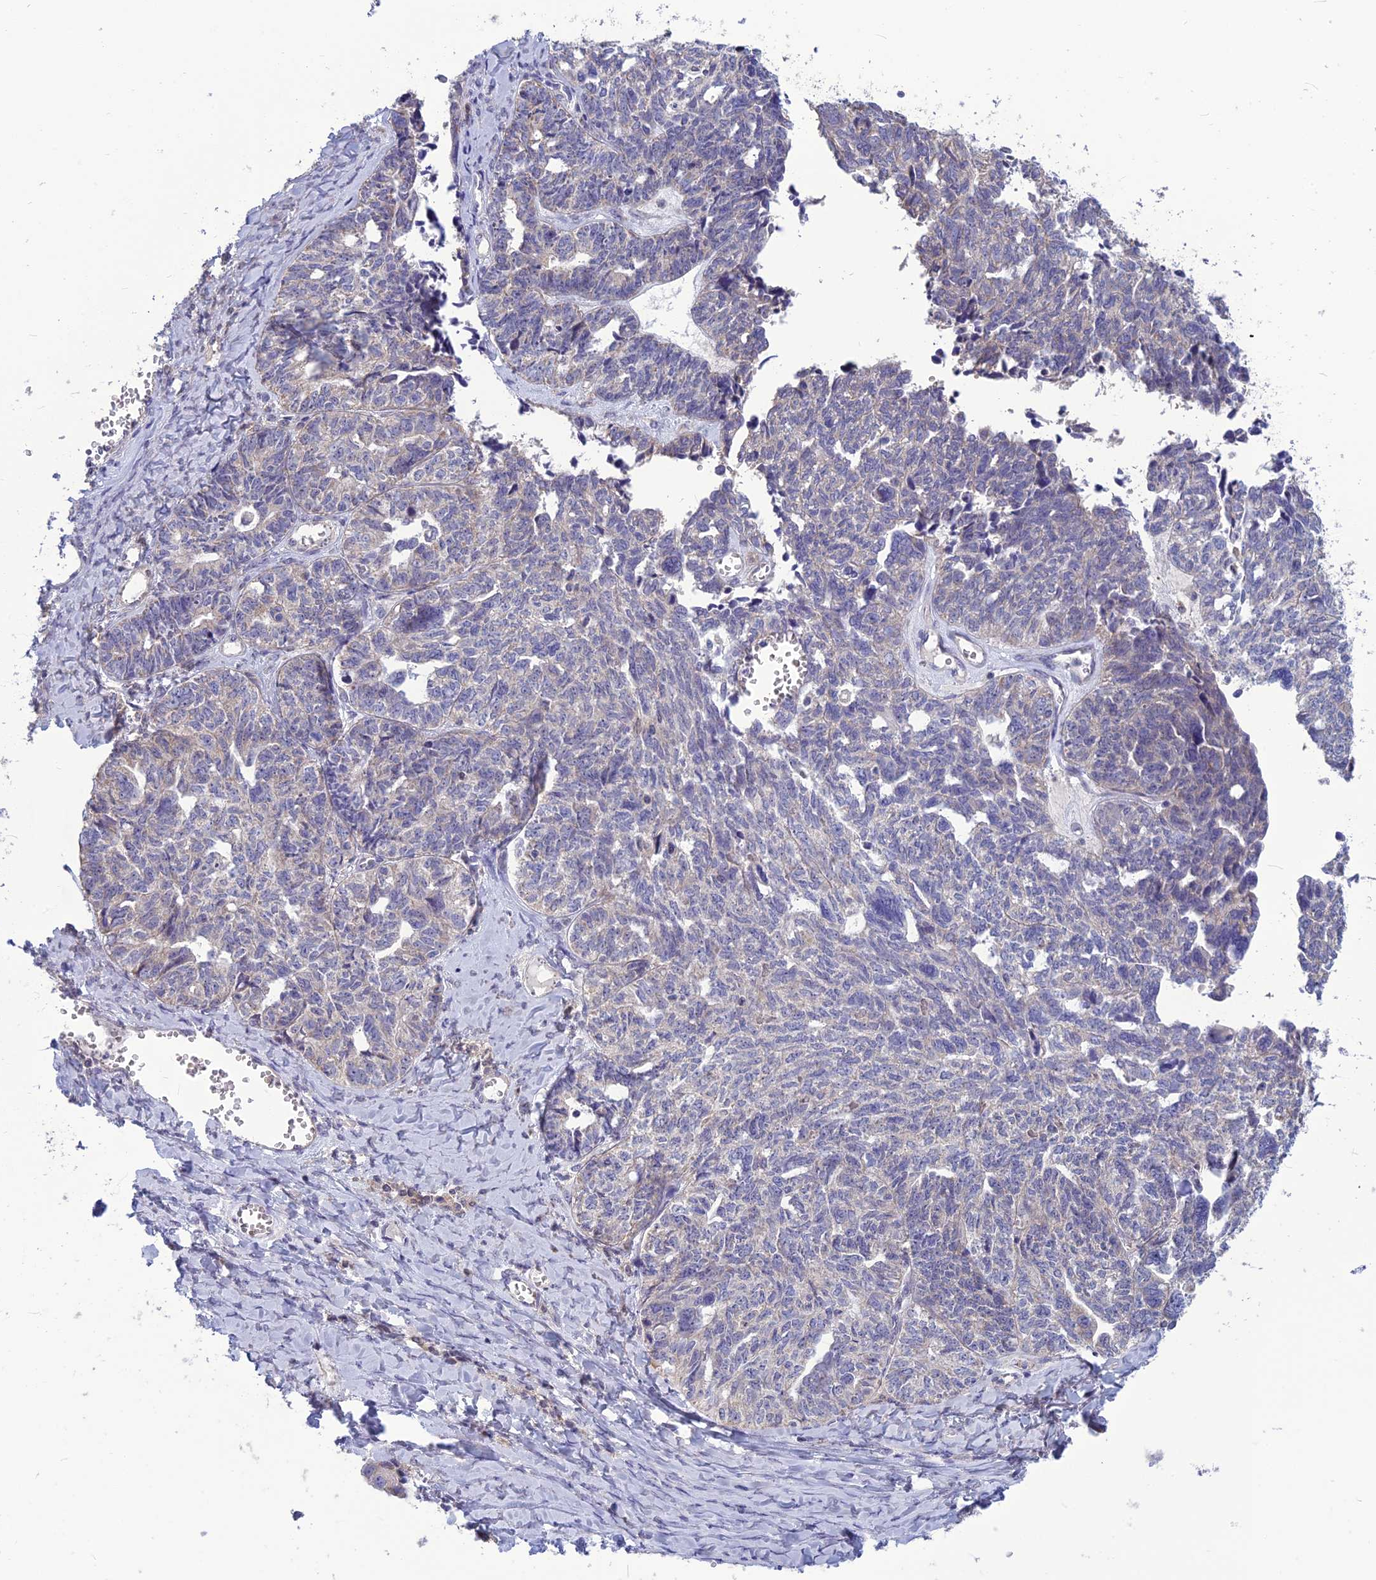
{"staining": {"intensity": "negative", "quantity": "none", "location": "none"}, "tissue": "ovarian cancer", "cell_type": "Tumor cells", "image_type": "cancer", "snomed": [{"axis": "morphology", "description": "Cystadenocarcinoma, serous, NOS"}, {"axis": "topography", "description": "Ovary"}], "caption": "Immunohistochemistry (IHC) image of ovarian cancer stained for a protein (brown), which displays no positivity in tumor cells. The staining was performed using DAB (3,3'-diaminobenzidine) to visualize the protein expression in brown, while the nuclei were stained in blue with hematoxylin (Magnification: 20x).", "gene": "PSMF1", "patient": {"sex": "female", "age": 79}}